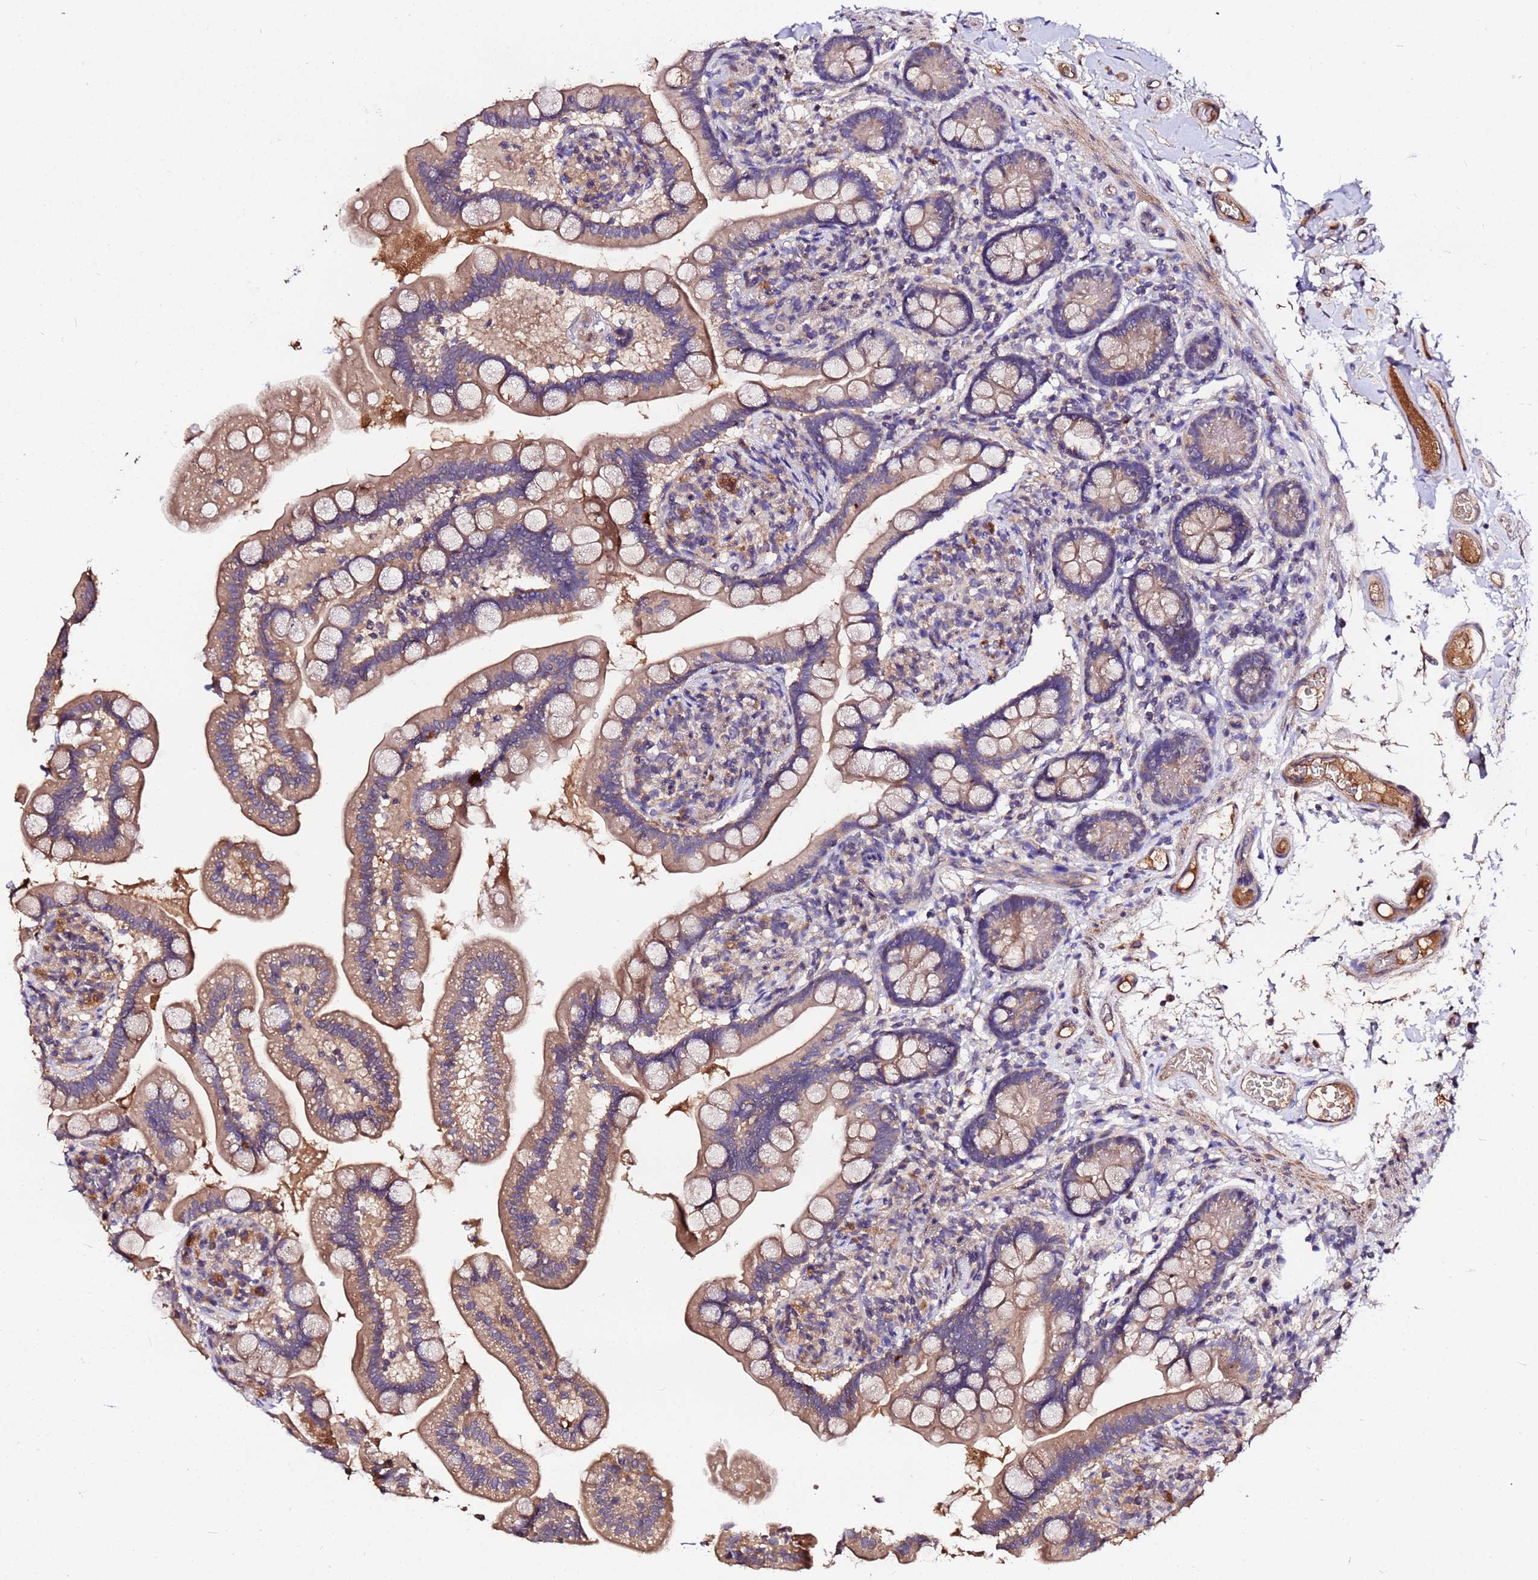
{"staining": {"intensity": "moderate", "quantity": ">75%", "location": "cytoplasmic/membranous"}, "tissue": "small intestine", "cell_type": "Glandular cells", "image_type": "normal", "snomed": [{"axis": "morphology", "description": "Normal tissue, NOS"}, {"axis": "topography", "description": "Small intestine"}], "caption": "A high-resolution histopathology image shows immunohistochemistry staining of normal small intestine, which reveals moderate cytoplasmic/membranous positivity in approximately >75% of glandular cells.", "gene": "MTERF1", "patient": {"sex": "female", "age": 64}}